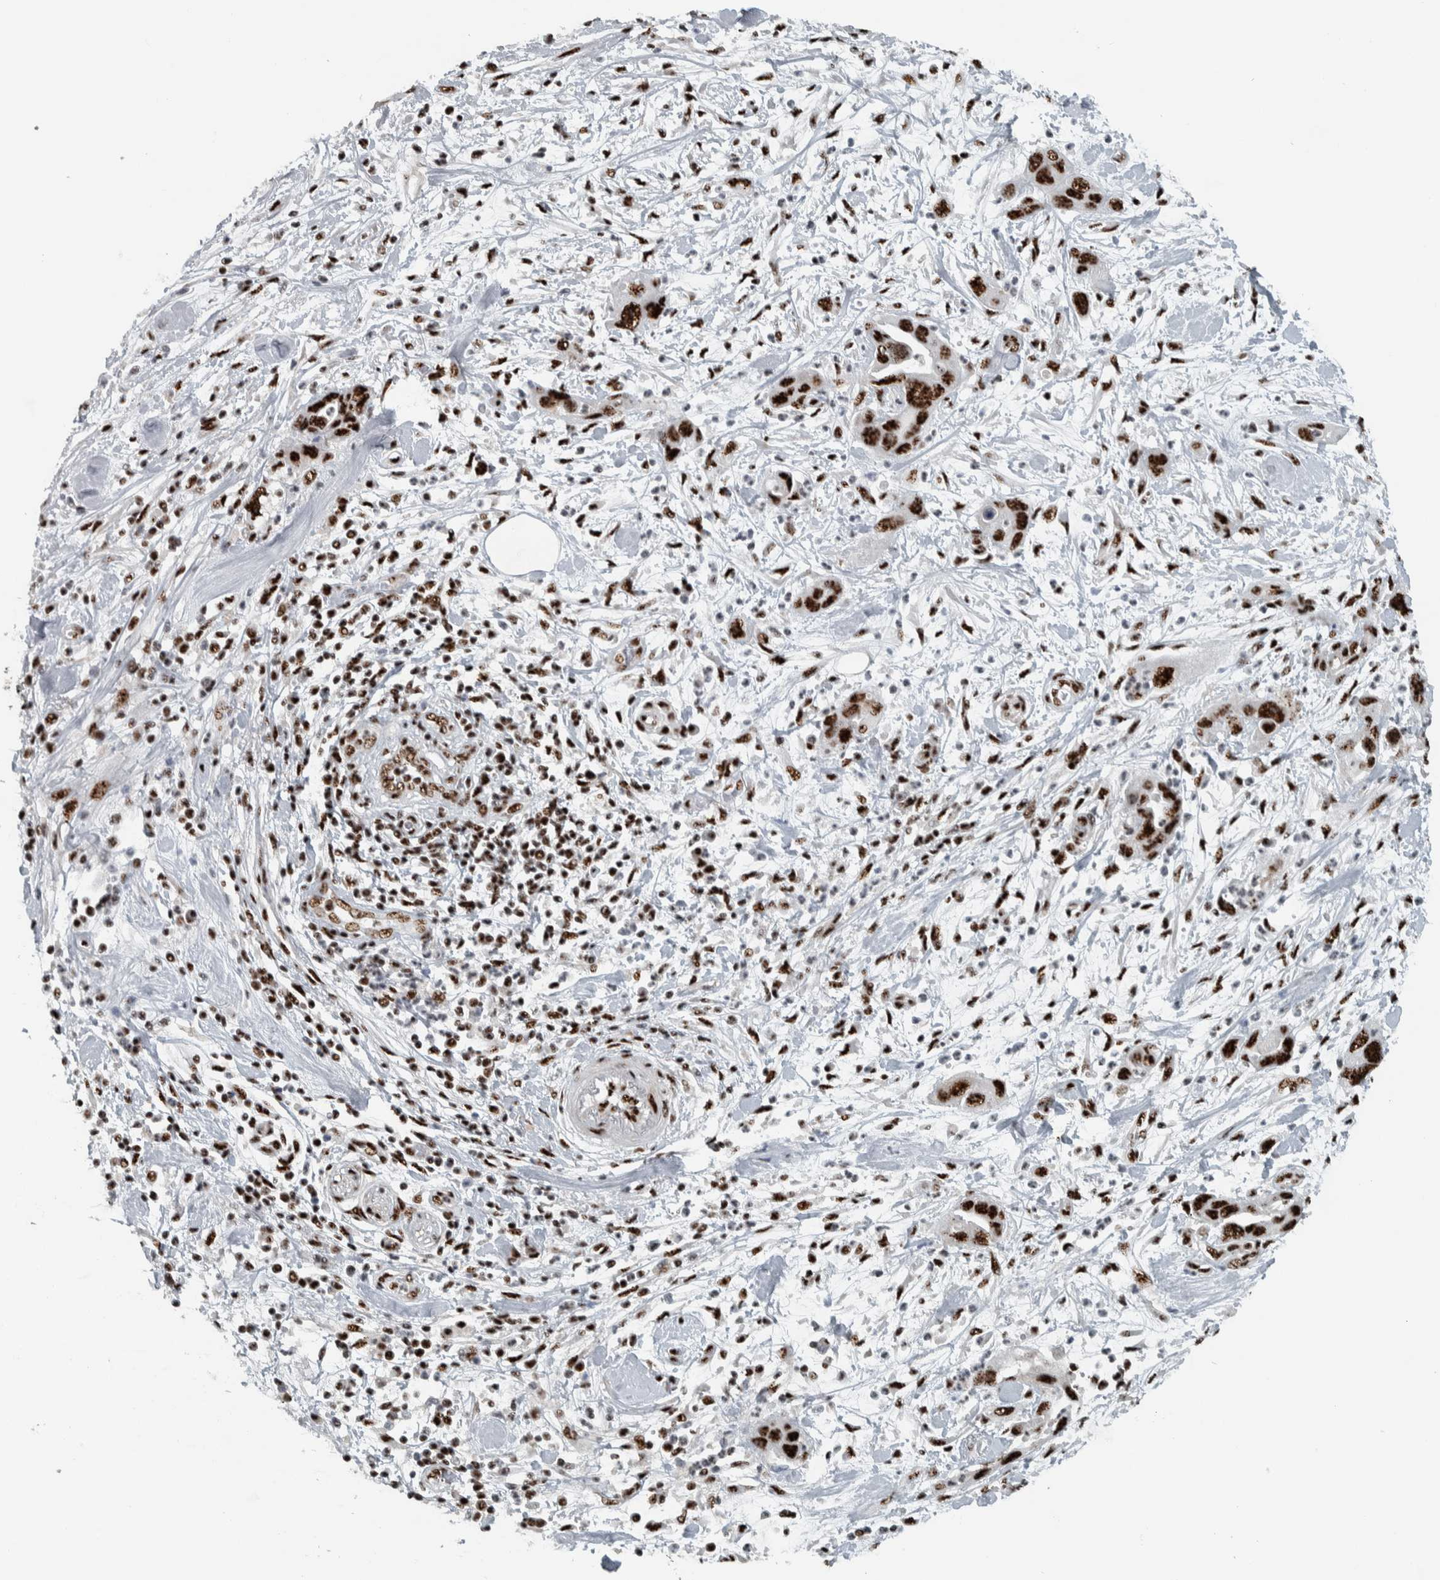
{"staining": {"intensity": "strong", "quantity": ">75%", "location": "nuclear"}, "tissue": "pancreatic cancer", "cell_type": "Tumor cells", "image_type": "cancer", "snomed": [{"axis": "morphology", "description": "Adenocarcinoma, NOS"}, {"axis": "topography", "description": "Pancreas"}], "caption": "IHC (DAB) staining of human adenocarcinoma (pancreatic) exhibits strong nuclear protein positivity in approximately >75% of tumor cells. The protein of interest is stained brown, and the nuclei are stained in blue (DAB (3,3'-diaminobenzidine) IHC with brightfield microscopy, high magnification).", "gene": "SON", "patient": {"sex": "female", "age": 70}}